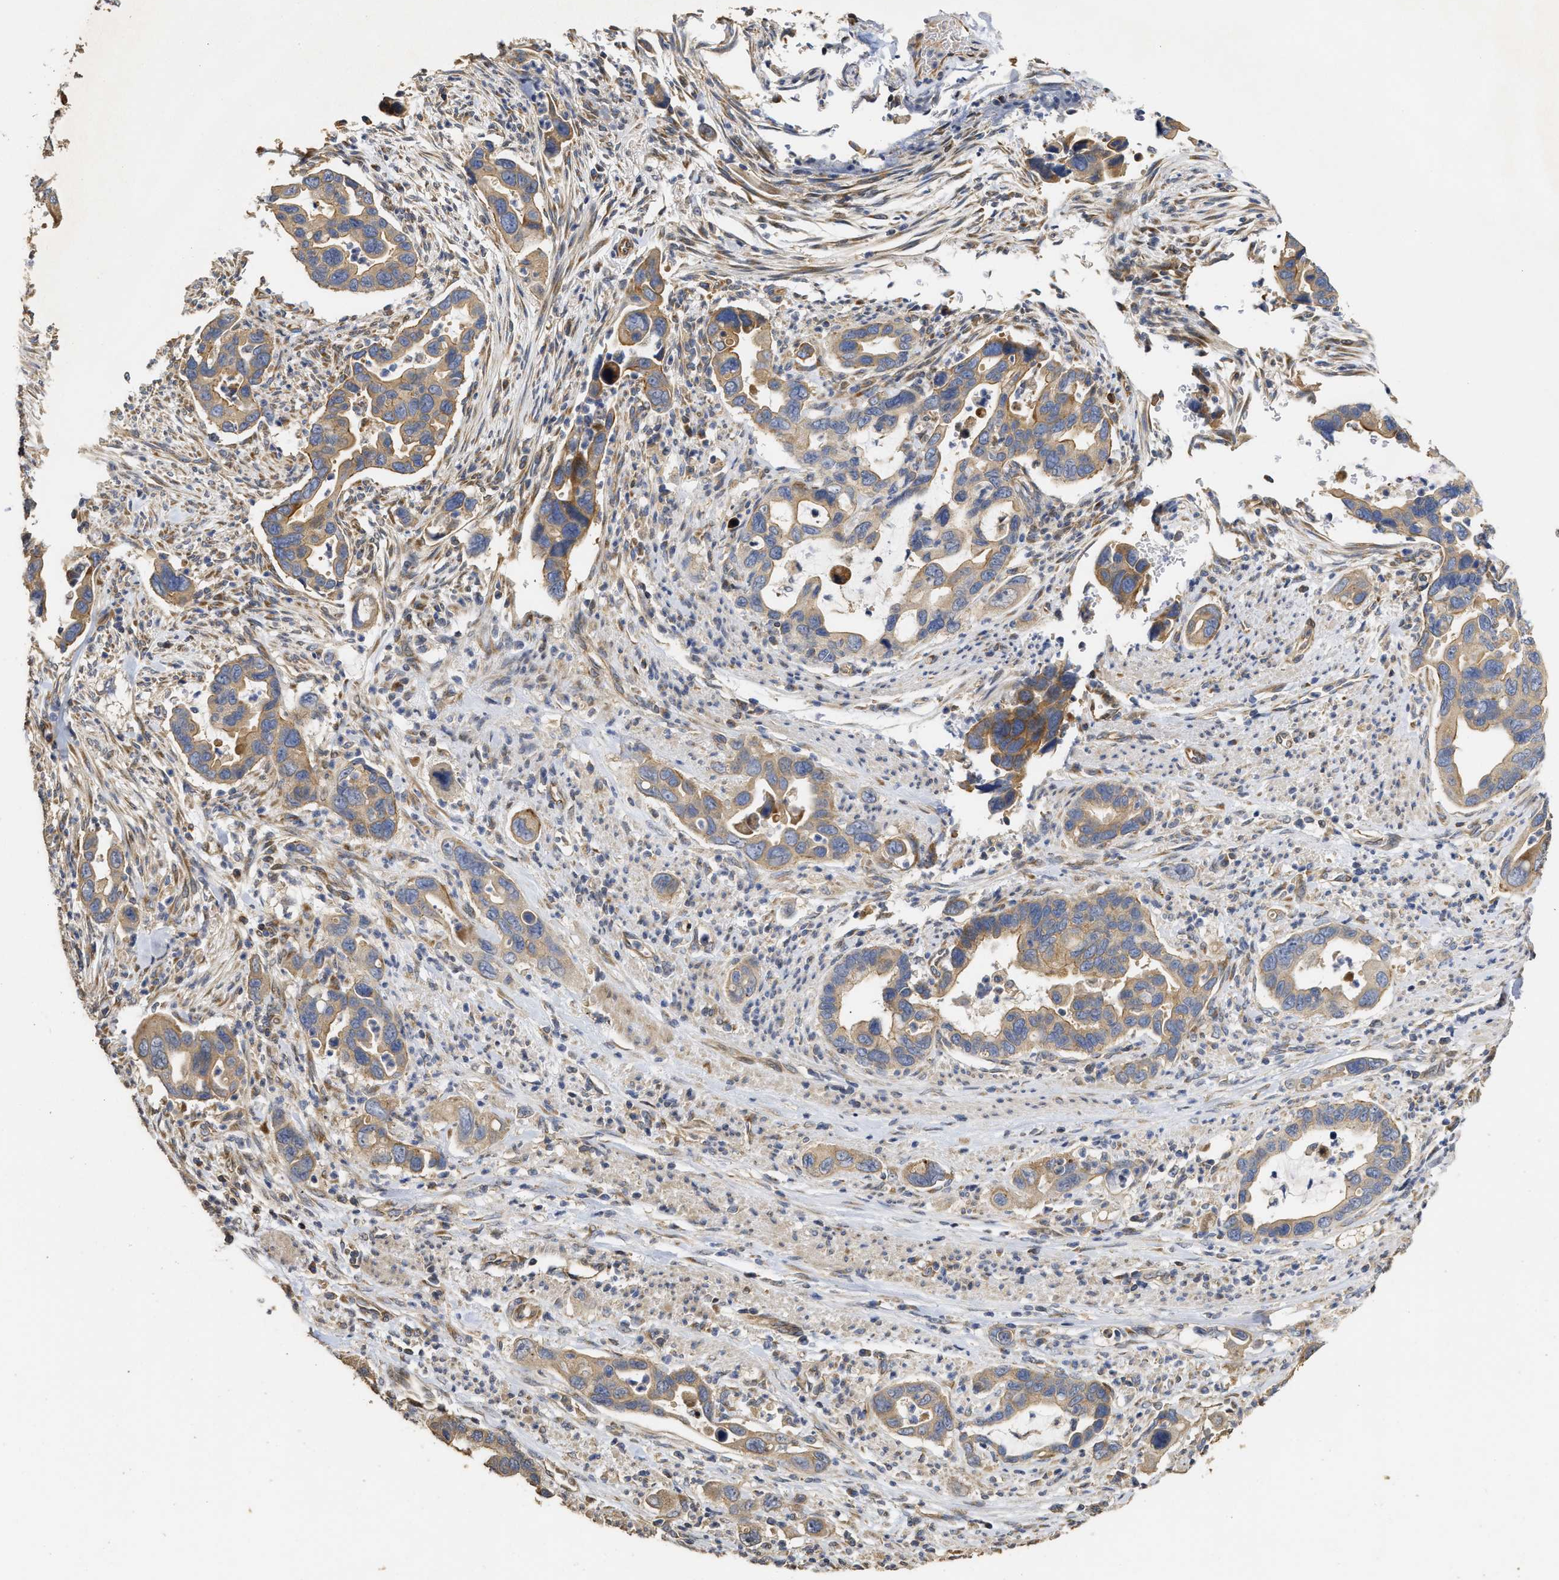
{"staining": {"intensity": "moderate", "quantity": ">75%", "location": "cytoplasmic/membranous"}, "tissue": "pancreatic cancer", "cell_type": "Tumor cells", "image_type": "cancer", "snomed": [{"axis": "morphology", "description": "Adenocarcinoma, NOS"}, {"axis": "topography", "description": "Pancreas"}], "caption": "Human pancreatic cancer (adenocarcinoma) stained for a protein (brown) demonstrates moderate cytoplasmic/membranous positive positivity in approximately >75% of tumor cells.", "gene": "NAV1", "patient": {"sex": "female", "age": 70}}